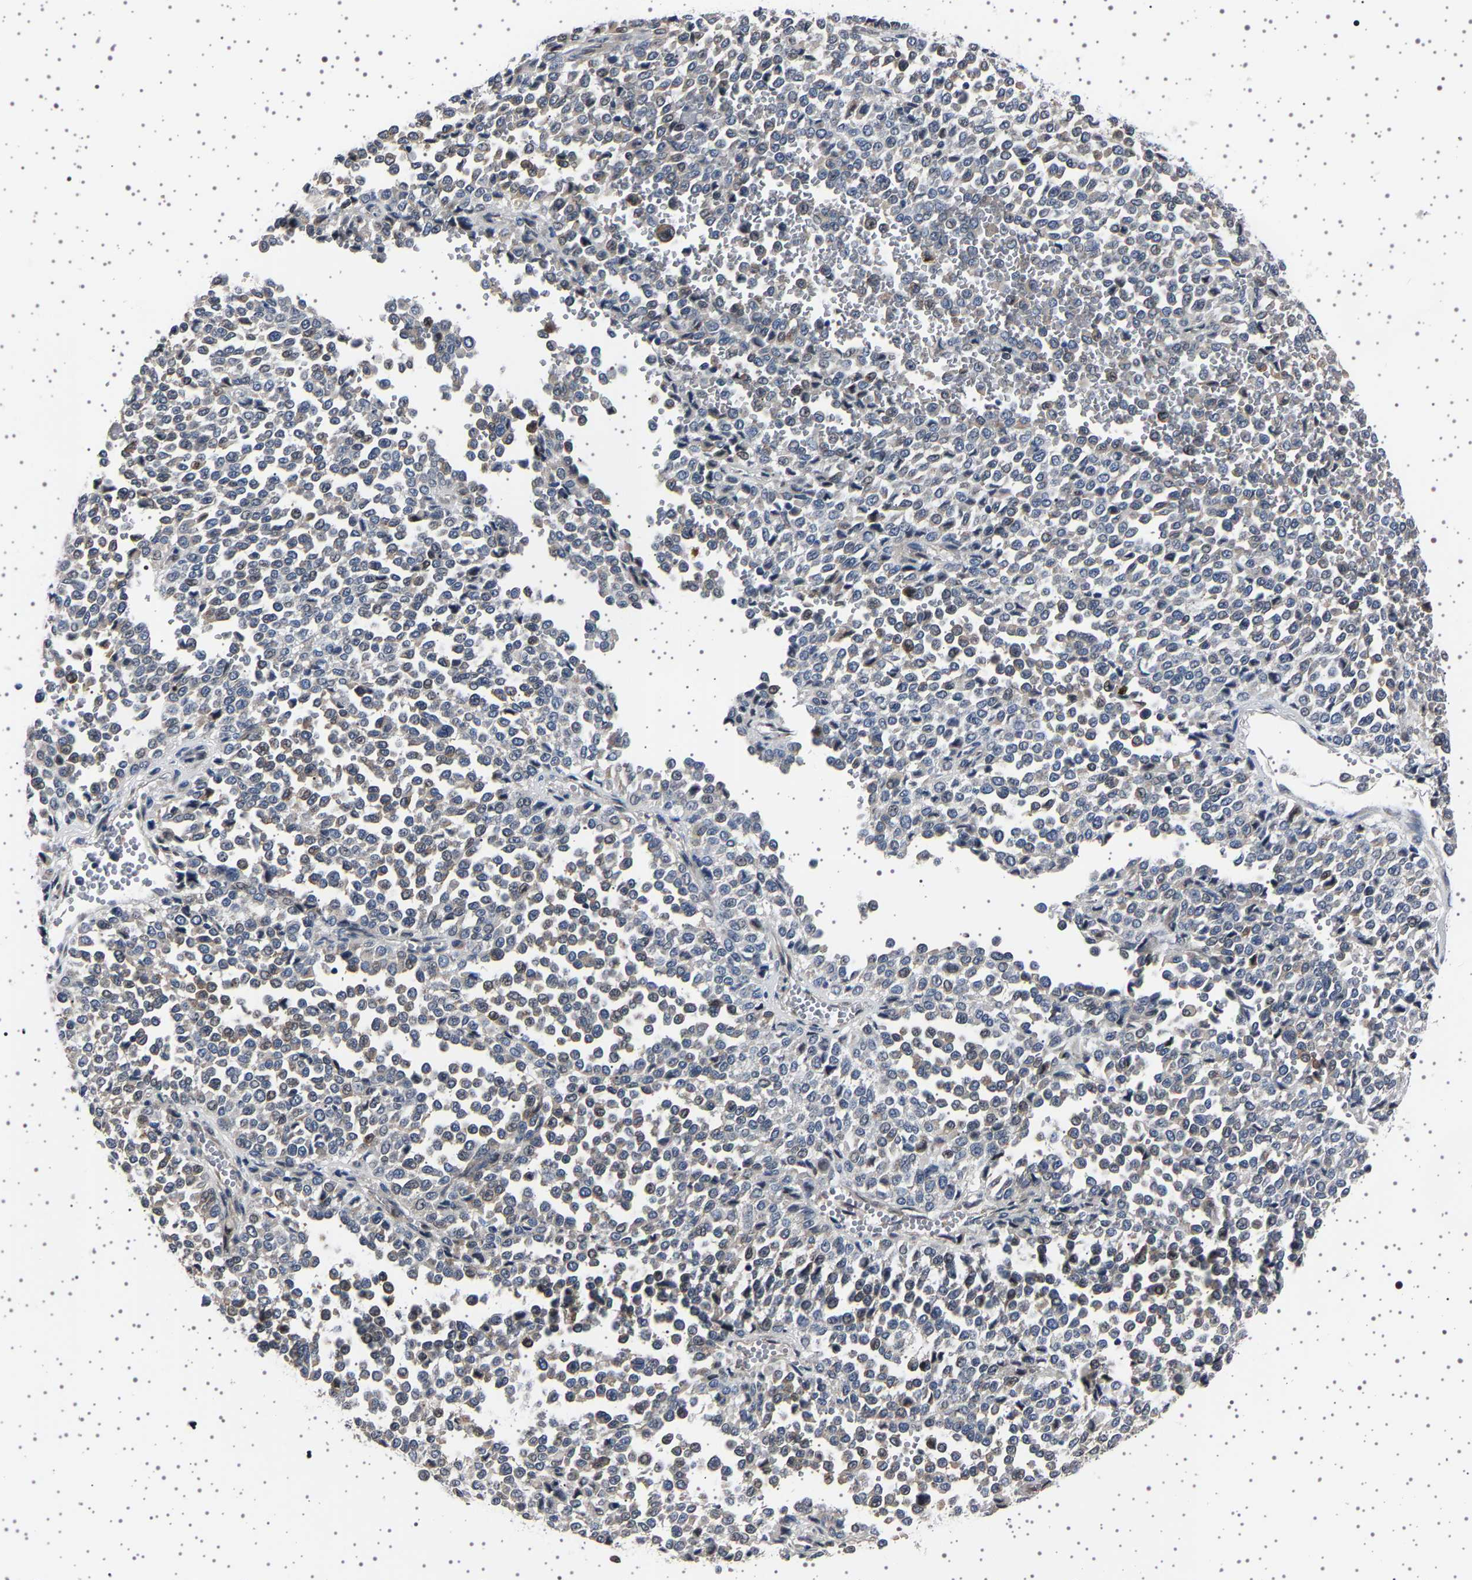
{"staining": {"intensity": "weak", "quantity": "25%-75%", "location": "cytoplasmic/membranous"}, "tissue": "melanoma", "cell_type": "Tumor cells", "image_type": "cancer", "snomed": [{"axis": "morphology", "description": "Malignant melanoma, Metastatic site"}, {"axis": "topography", "description": "Pancreas"}], "caption": "A brown stain highlights weak cytoplasmic/membranous expression of a protein in human melanoma tumor cells. (IHC, brightfield microscopy, high magnification).", "gene": "IL10RB", "patient": {"sex": "female", "age": 30}}